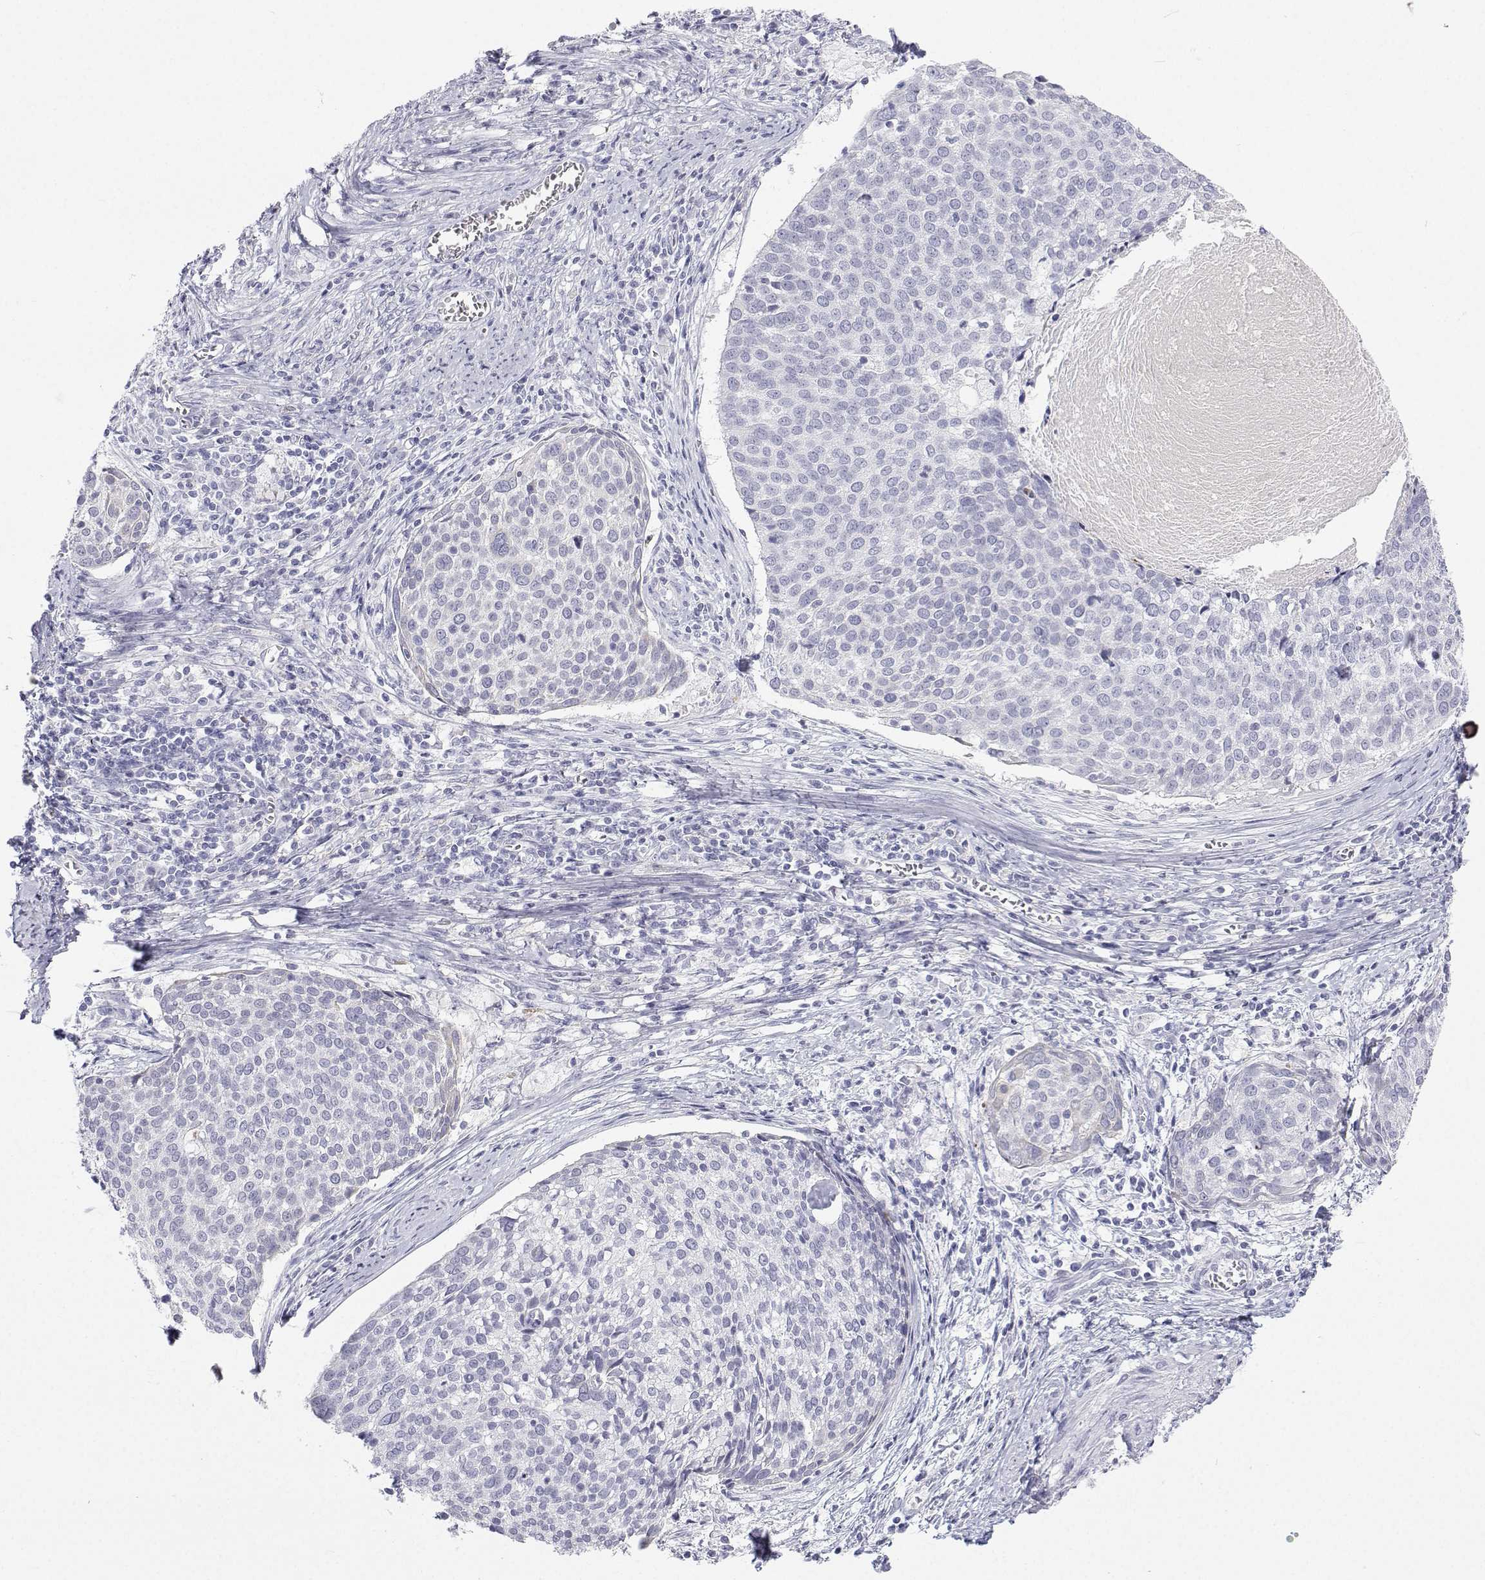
{"staining": {"intensity": "negative", "quantity": "none", "location": "none"}, "tissue": "cervical cancer", "cell_type": "Tumor cells", "image_type": "cancer", "snomed": [{"axis": "morphology", "description": "Squamous cell carcinoma, NOS"}, {"axis": "topography", "description": "Cervix"}], "caption": "This photomicrograph is of cervical cancer (squamous cell carcinoma) stained with immunohistochemistry to label a protein in brown with the nuclei are counter-stained blue. There is no expression in tumor cells.", "gene": "TTN", "patient": {"sex": "female", "age": 39}}